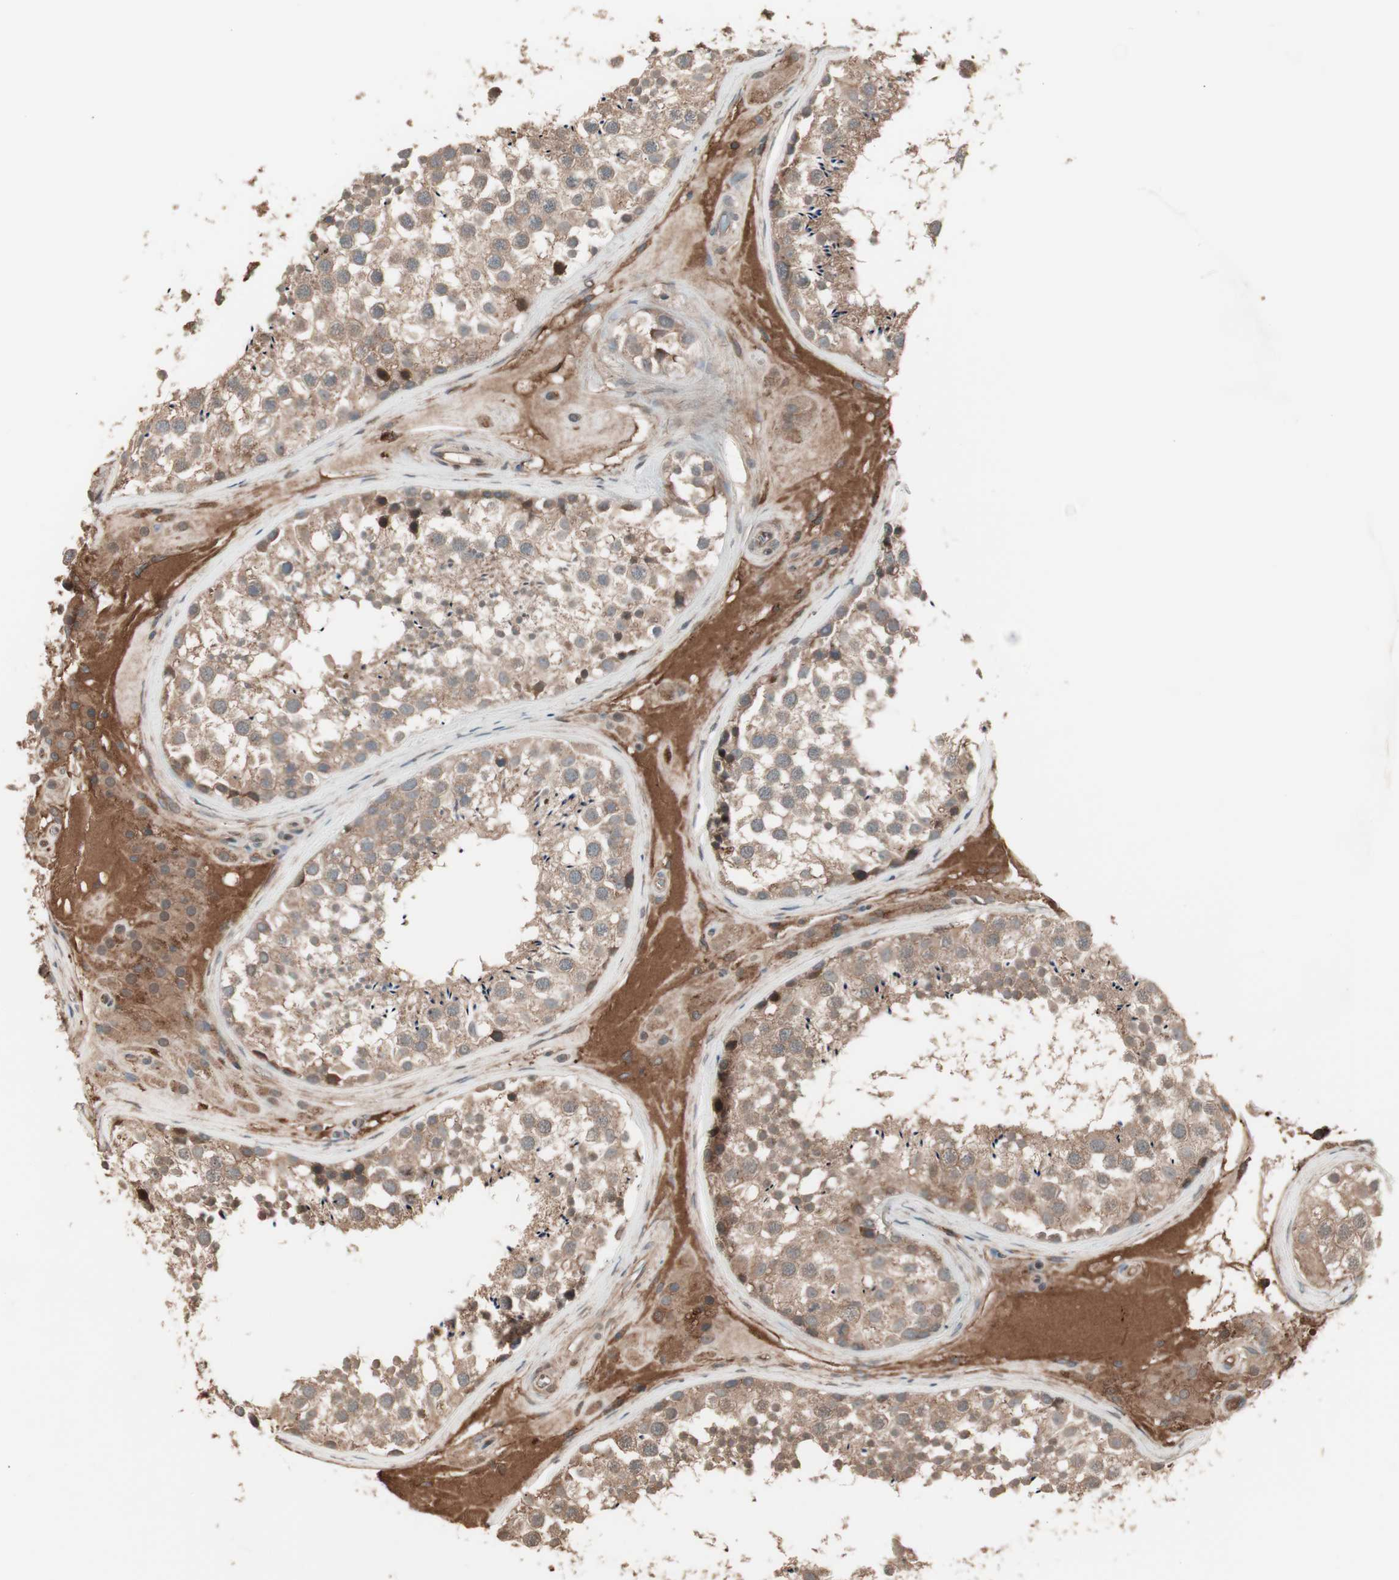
{"staining": {"intensity": "weak", "quantity": ">75%", "location": "cytoplasmic/membranous"}, "tissue": "testis", "cell_type": "Cells in seminiferous ducts", "image_type": "normal", "snomed": [{"axis": "morphology", "description": "Normal tissue, NOS"}, {"axis": "topography", "description": "Testis"}], "caption": "Immunohistochemistry (DAB) staining of unremarkable human testis demonstrates weak cytoplasmic/membranous protein positivity in approximately >75% of cells in seminiferous ducts.", "gene": "TFPI", "patient": {"sex": "male", "age": 46}}